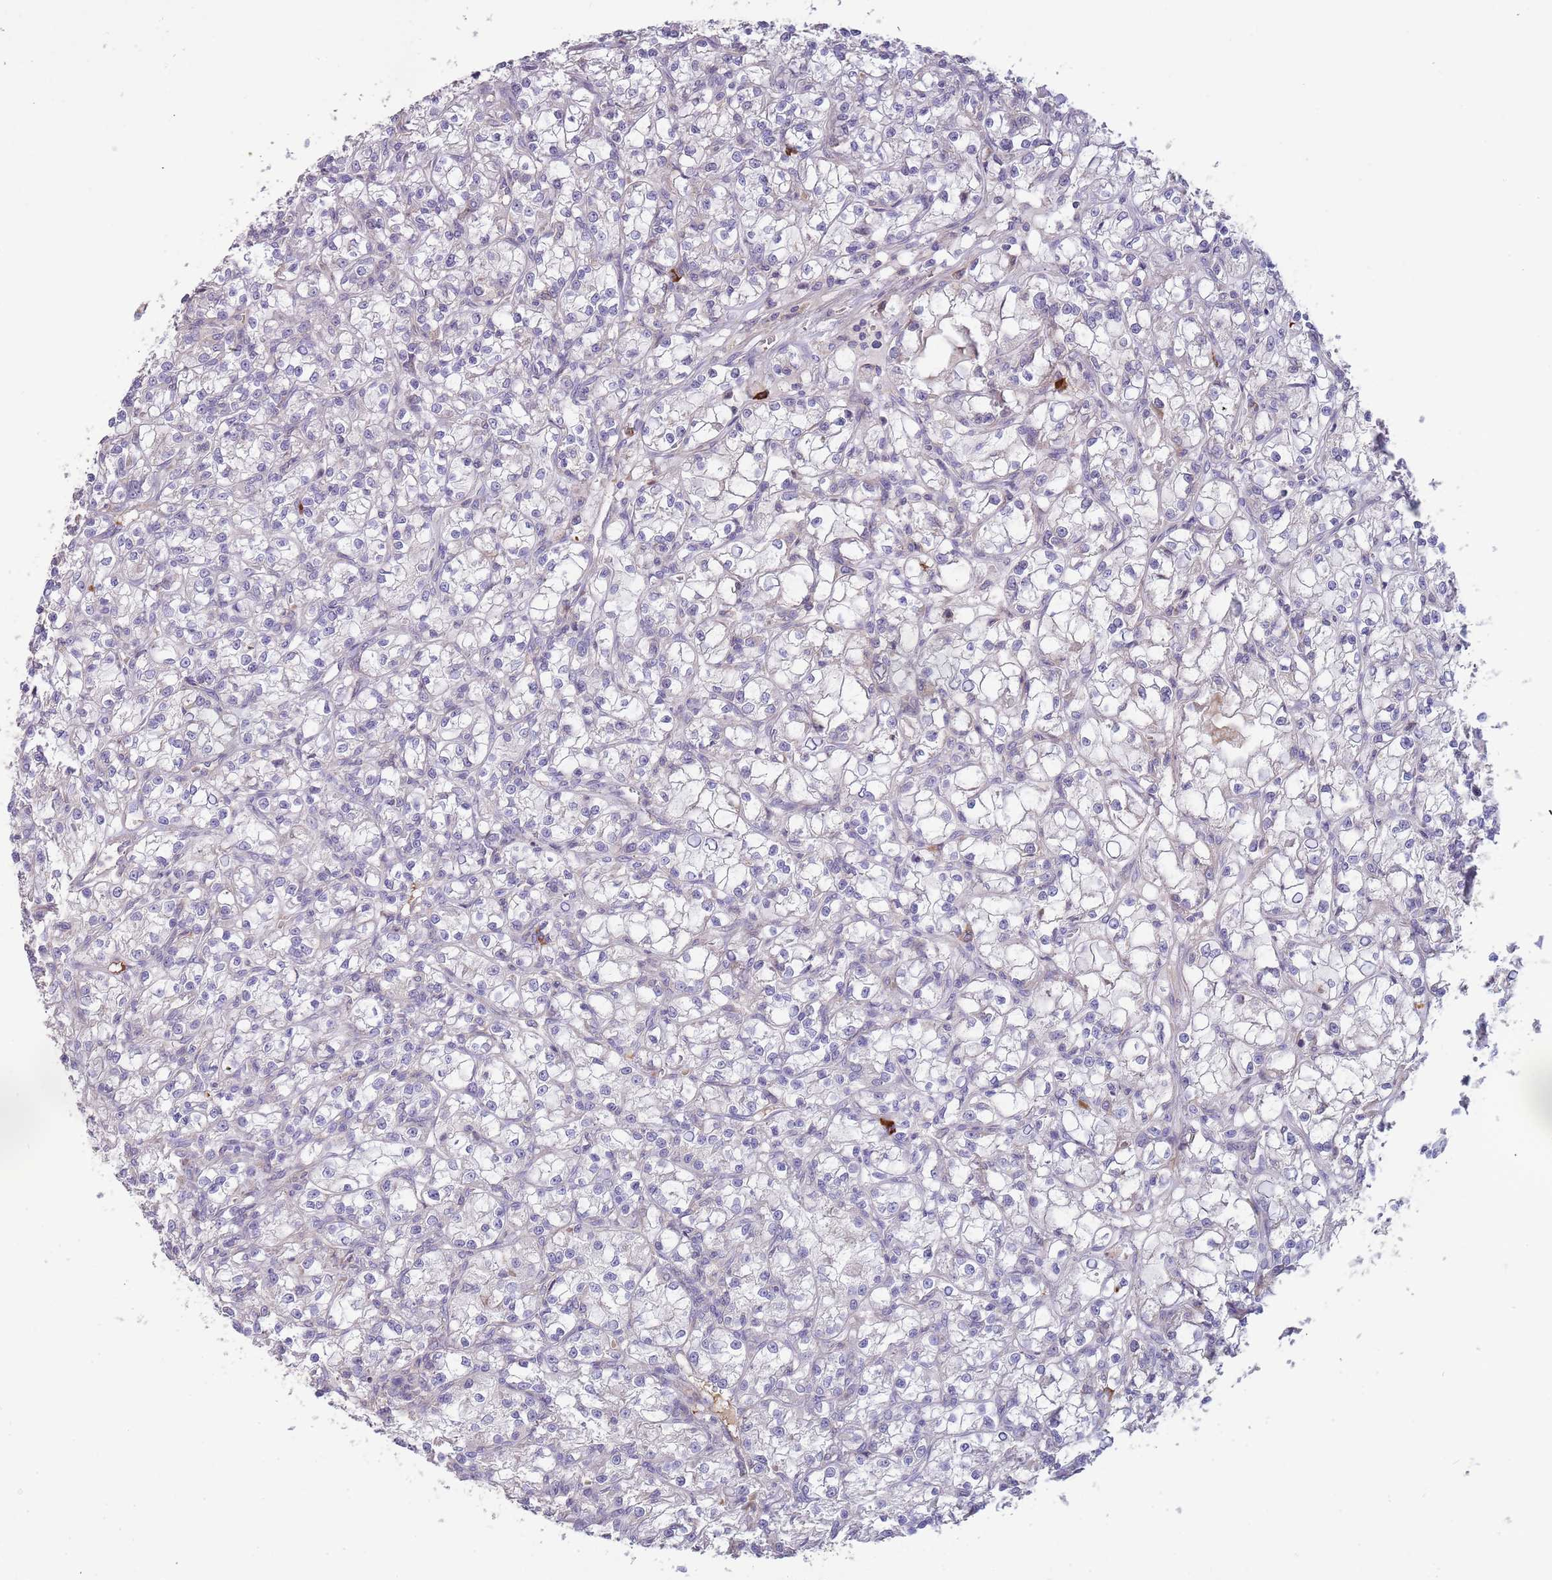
{"staining": {"intensity": "negative", "quantity": "none", "location": "none"}, "tissue": "renal cancer", "cell_type": "Tumor cells", "image_type": "cancer", "snomed": [{"axis": "morphology", "description": "Adenocarcinoma, NOS"}, {"axis": "topography", "description": "Kidney"}], "caption": "Image shows no significant protein positivity in tumor cells of adenocarcinoma (renal).", "gene": "SUSD1", "patient": {"sex": "female", "age": 59}}